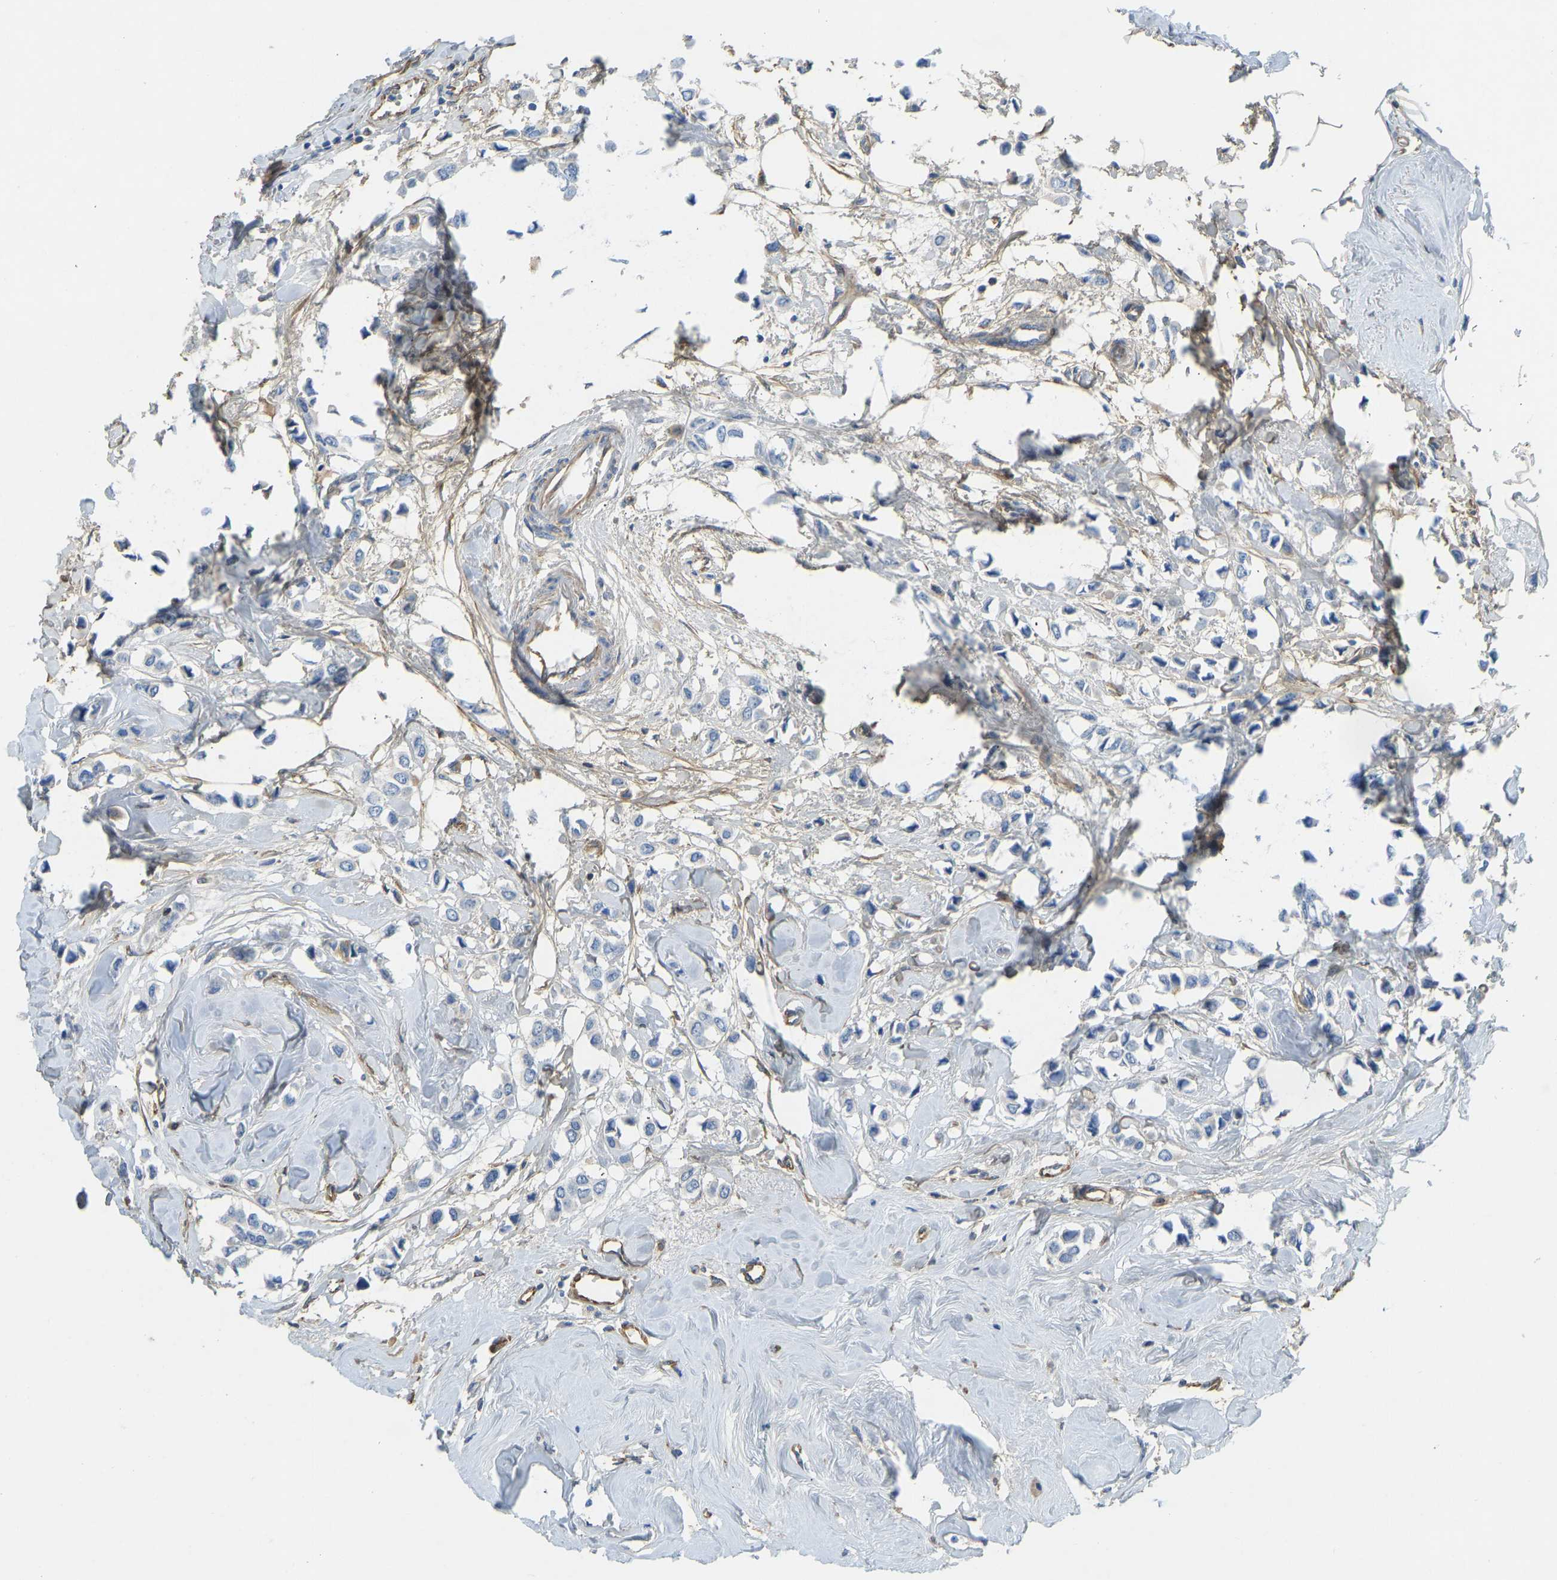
{"staining": {"intensity": "negative", "quantity": "none", "location": "none"}, "tissue": "breast cancer", "cell_type": "Tumor cells", "image_type": "cancer", "snomed": [{"axis": "morphology", "description": "Lobular carcinoma"}, {"axis": "topography", "description": "Breast"}], "caption": "Immunohistochemical staining of breast cancer displays no significant positivity in tumor cells.", "gene": "TECTA", "patient": {"sex": "female", "age": 51}}